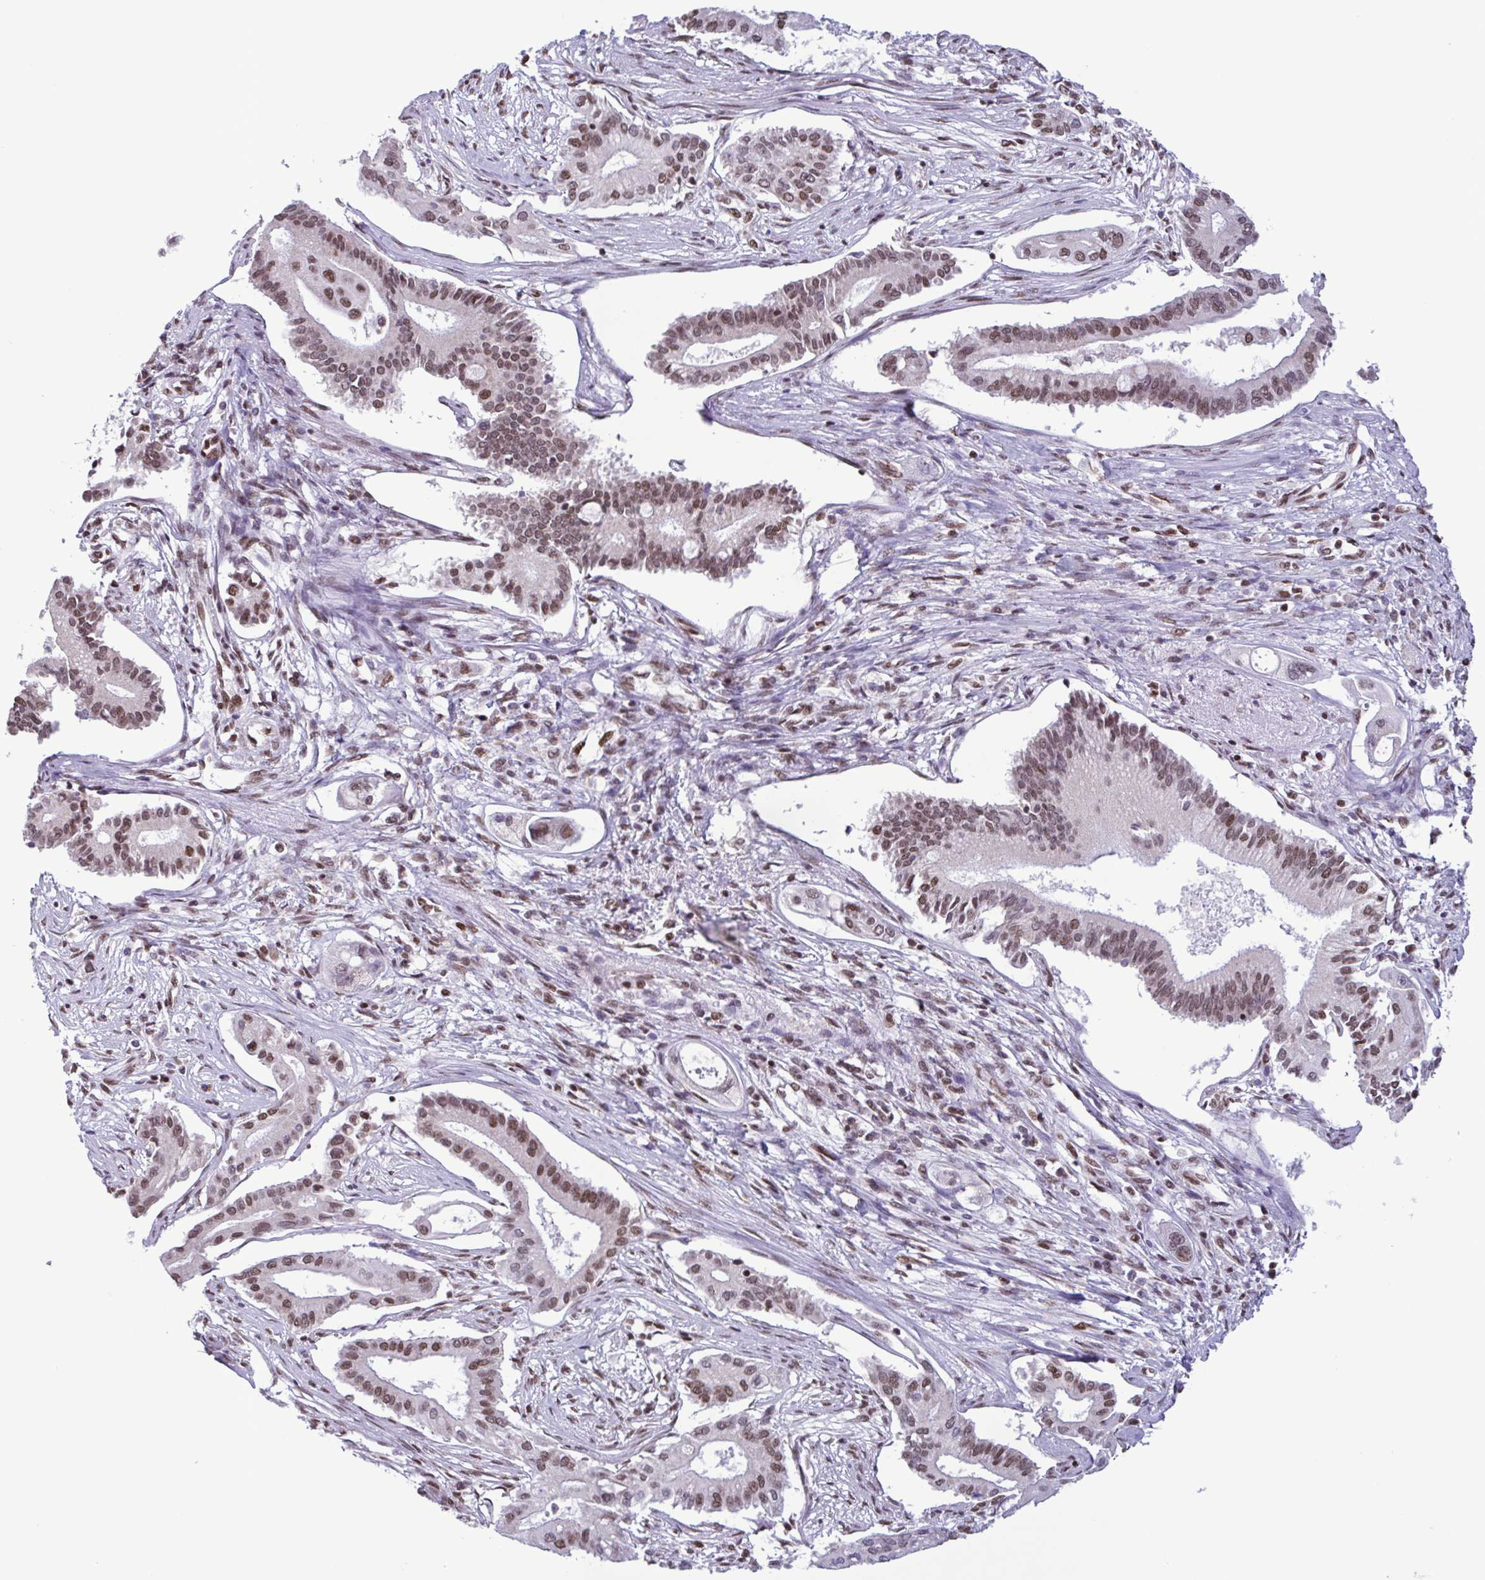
{"staining": {"intensity": "moderate", "quantity": ">75%", "location": "nuclear"}, "tissue": "pancreatic cancer", "cell_type": "Tumor cells", "image_type": "cancer", "snomed": [{"axis": "morphology", "description": "Adenocarcinoma, NOS"}, {"axis": "topography", "description": "Pancreas"}], "caption": "A brown stain shows moderate nuclear expression of a protein in pancreatic adenocarcinoma tumor cells.", "gene": "TIMM21", "patient": {"sex": "female", "age": 68}}